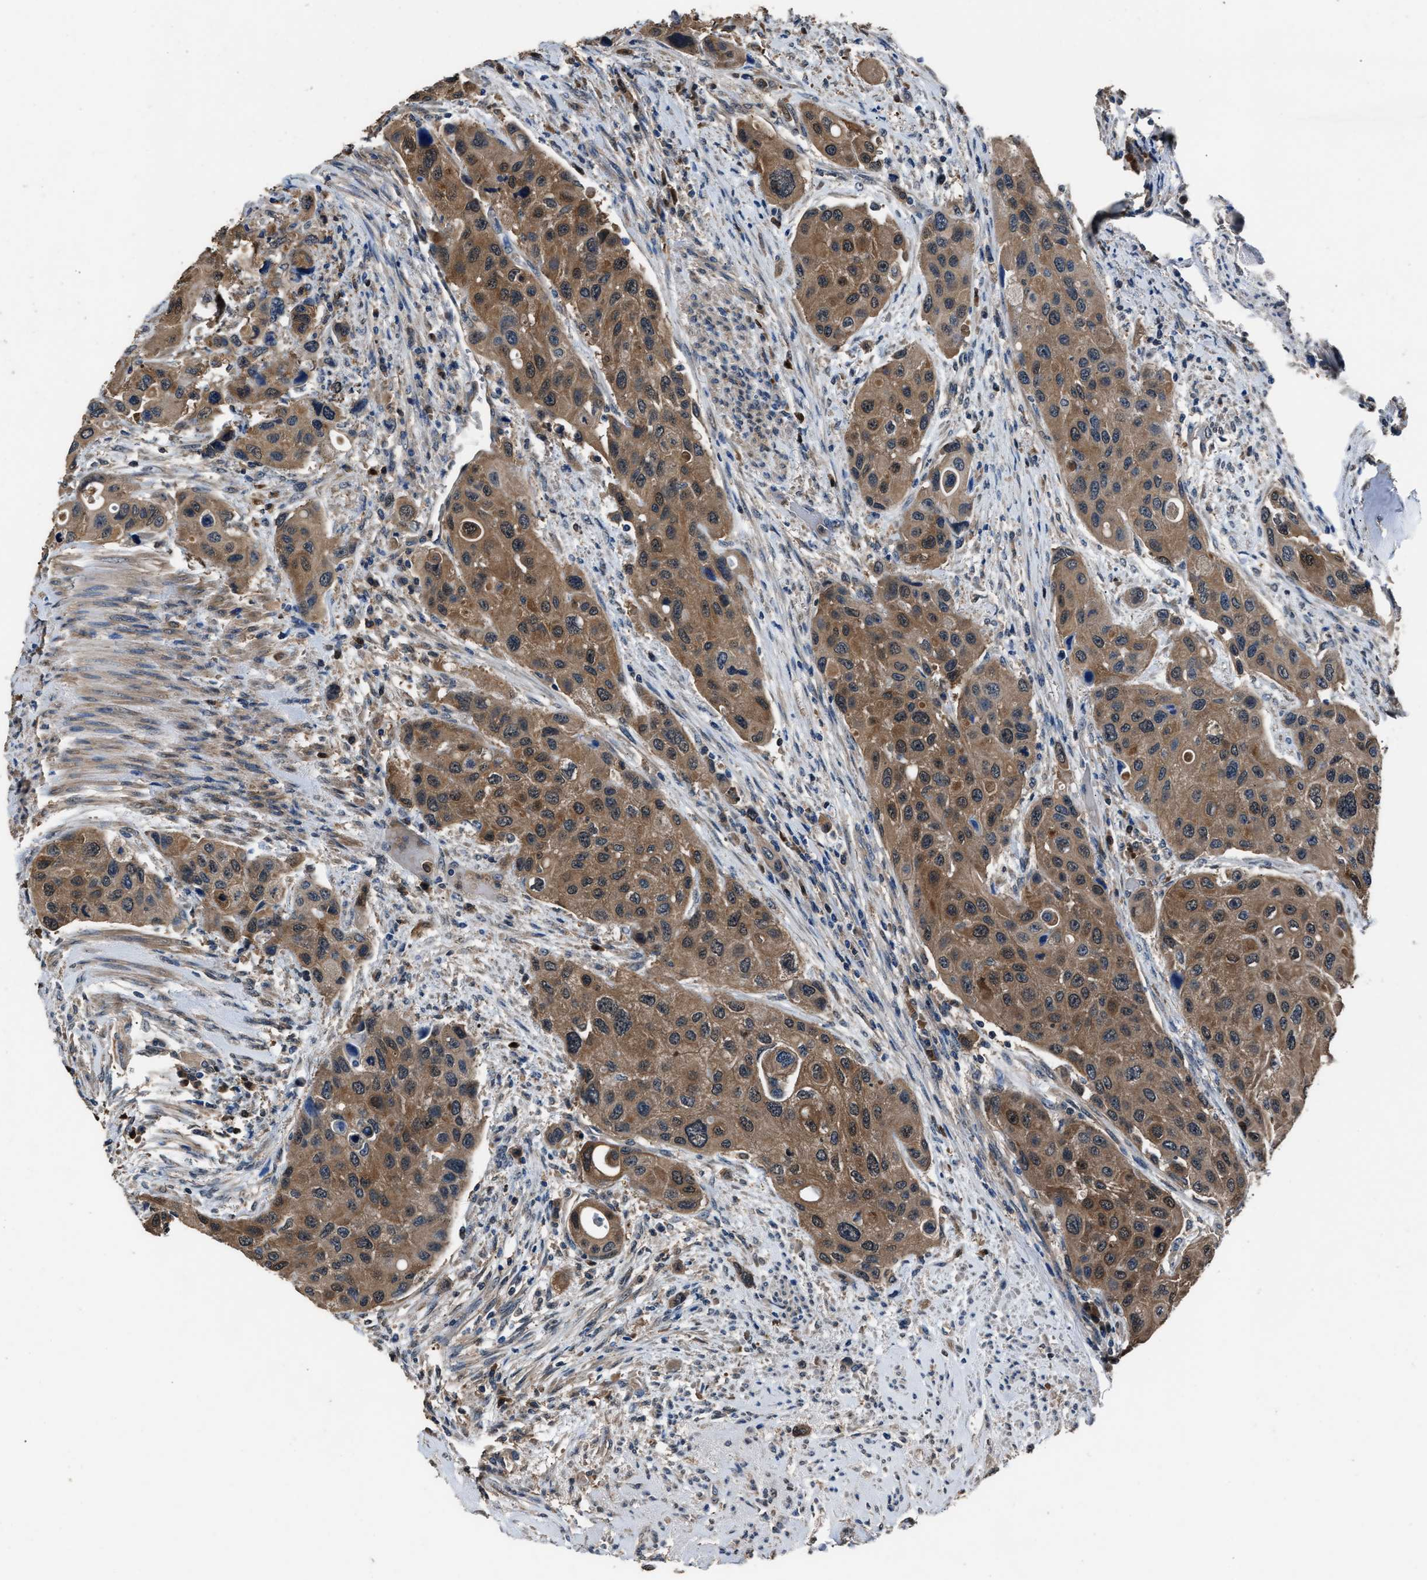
{"staining": {"intensity": "moderate", "quantity": ">75%", "location": "cytoplasmic/membranous"}, "tissue": "urothelial cancer", "cell_type": "Tumor cells", "image_type": "cancer", "snomed": [{"axis": "morphology", "description": "Urothelial carcinoma, High grade"}, {"axis": "topography", "description": "Urinary bladder"}], "caption": "Immunohistochemistry of urothelial cancer demonstrates medium levels of moderate cytoplasmic/membranous expression in about >75% of tumor cells.", "gene": "GSTP1", "patient": {"sex": "female", "age": 56}}